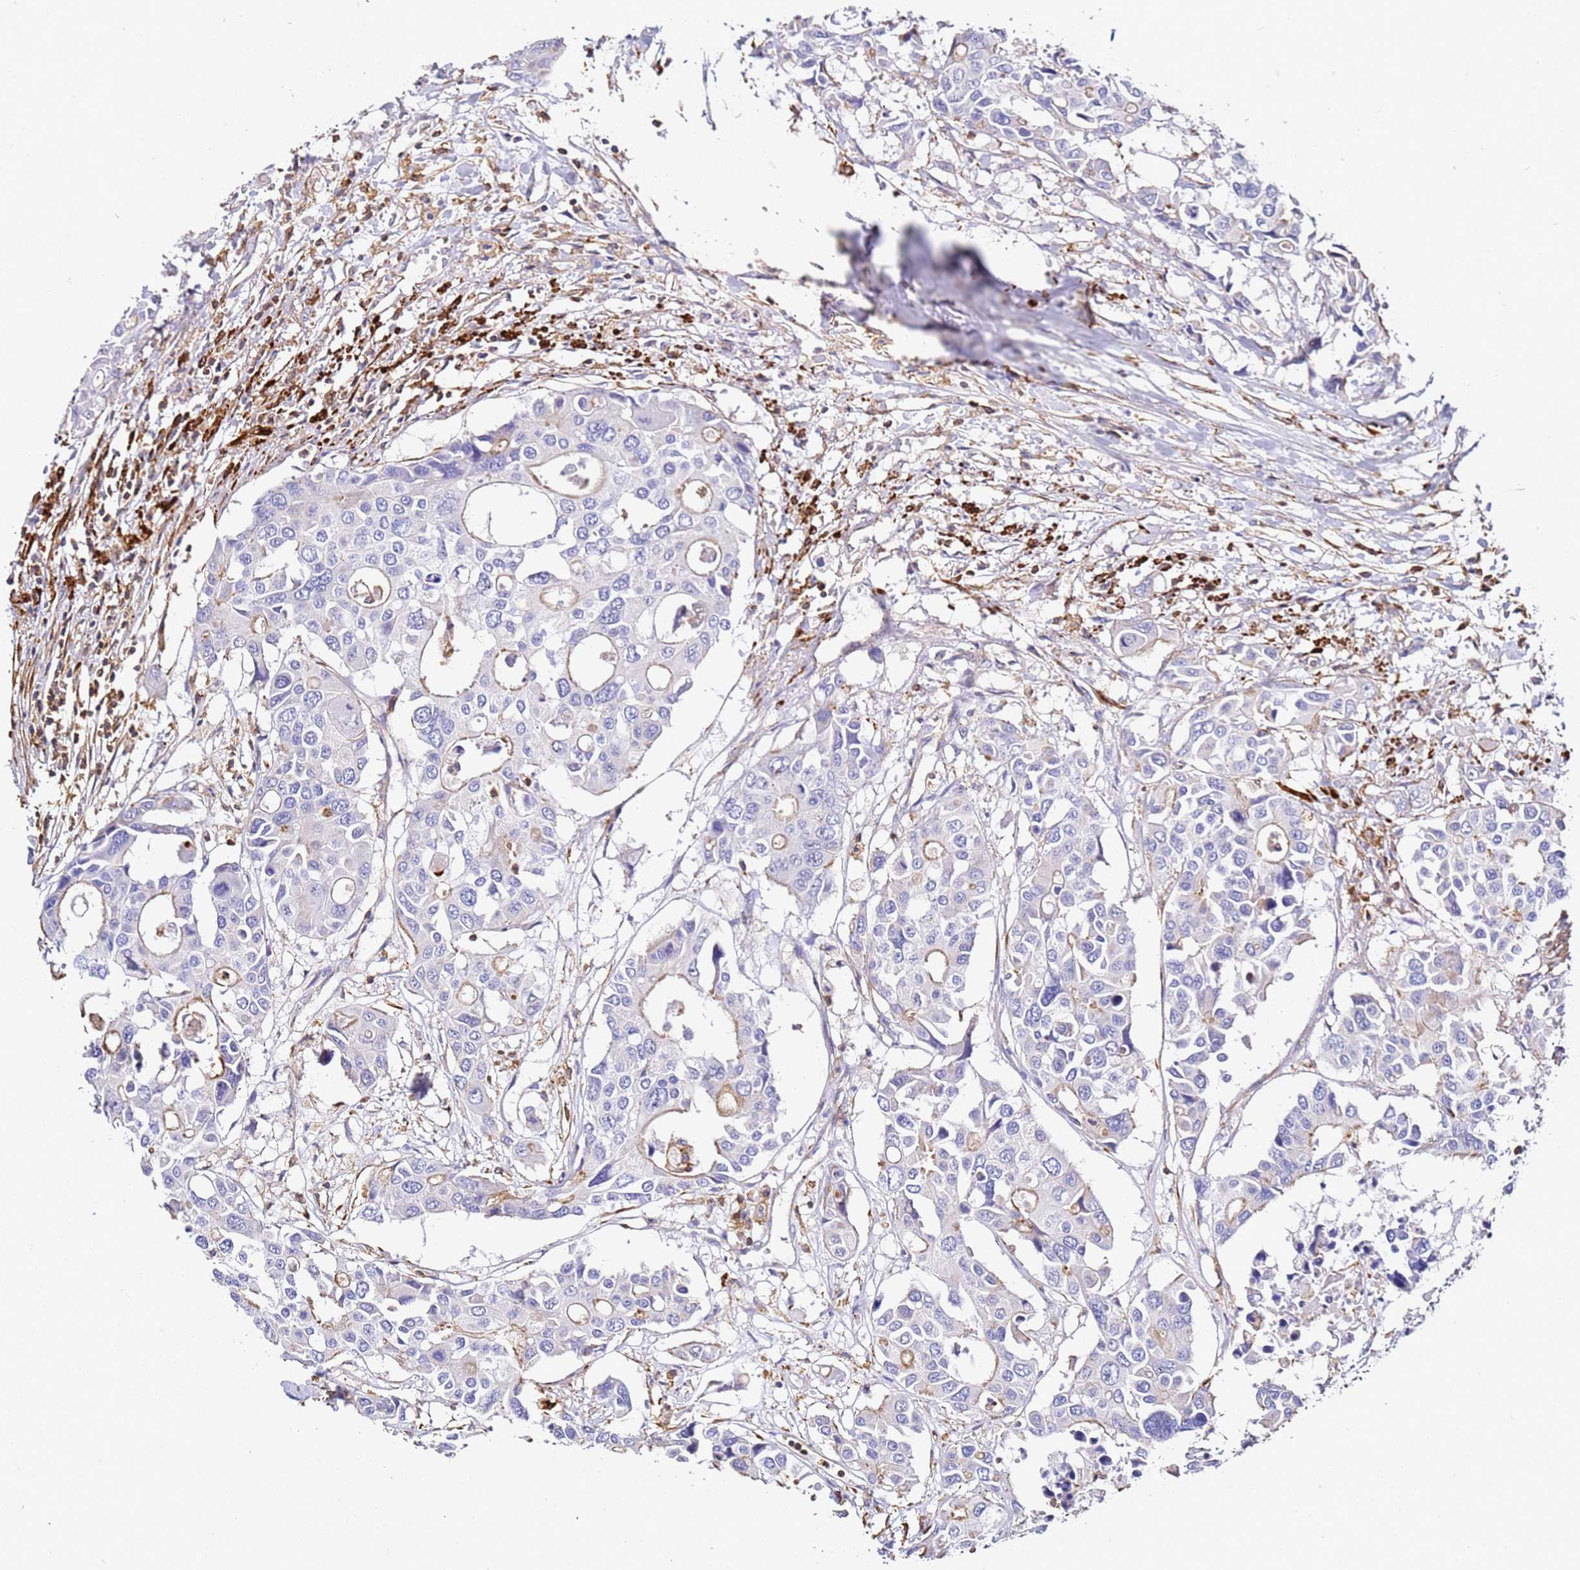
{"staining": {"intensity": "weak", "quantity": "<25%", "location": "cytoplasmic/membranous"}, "tissue": "colorectal cancer", "cell_type": "Tumor cells", "image_type": "cancer", "snomed": [{"axis": "morphology", "description": "Adenocarcinoma, NOS"}, {"axis": "topography", "description": "Colon"}], "caption": "There is no significant positivity in tumor cells of adenocarcinoma (colorectal).", "gene": "ZNF671", "patient": {"sex": "male", "age": 77}}